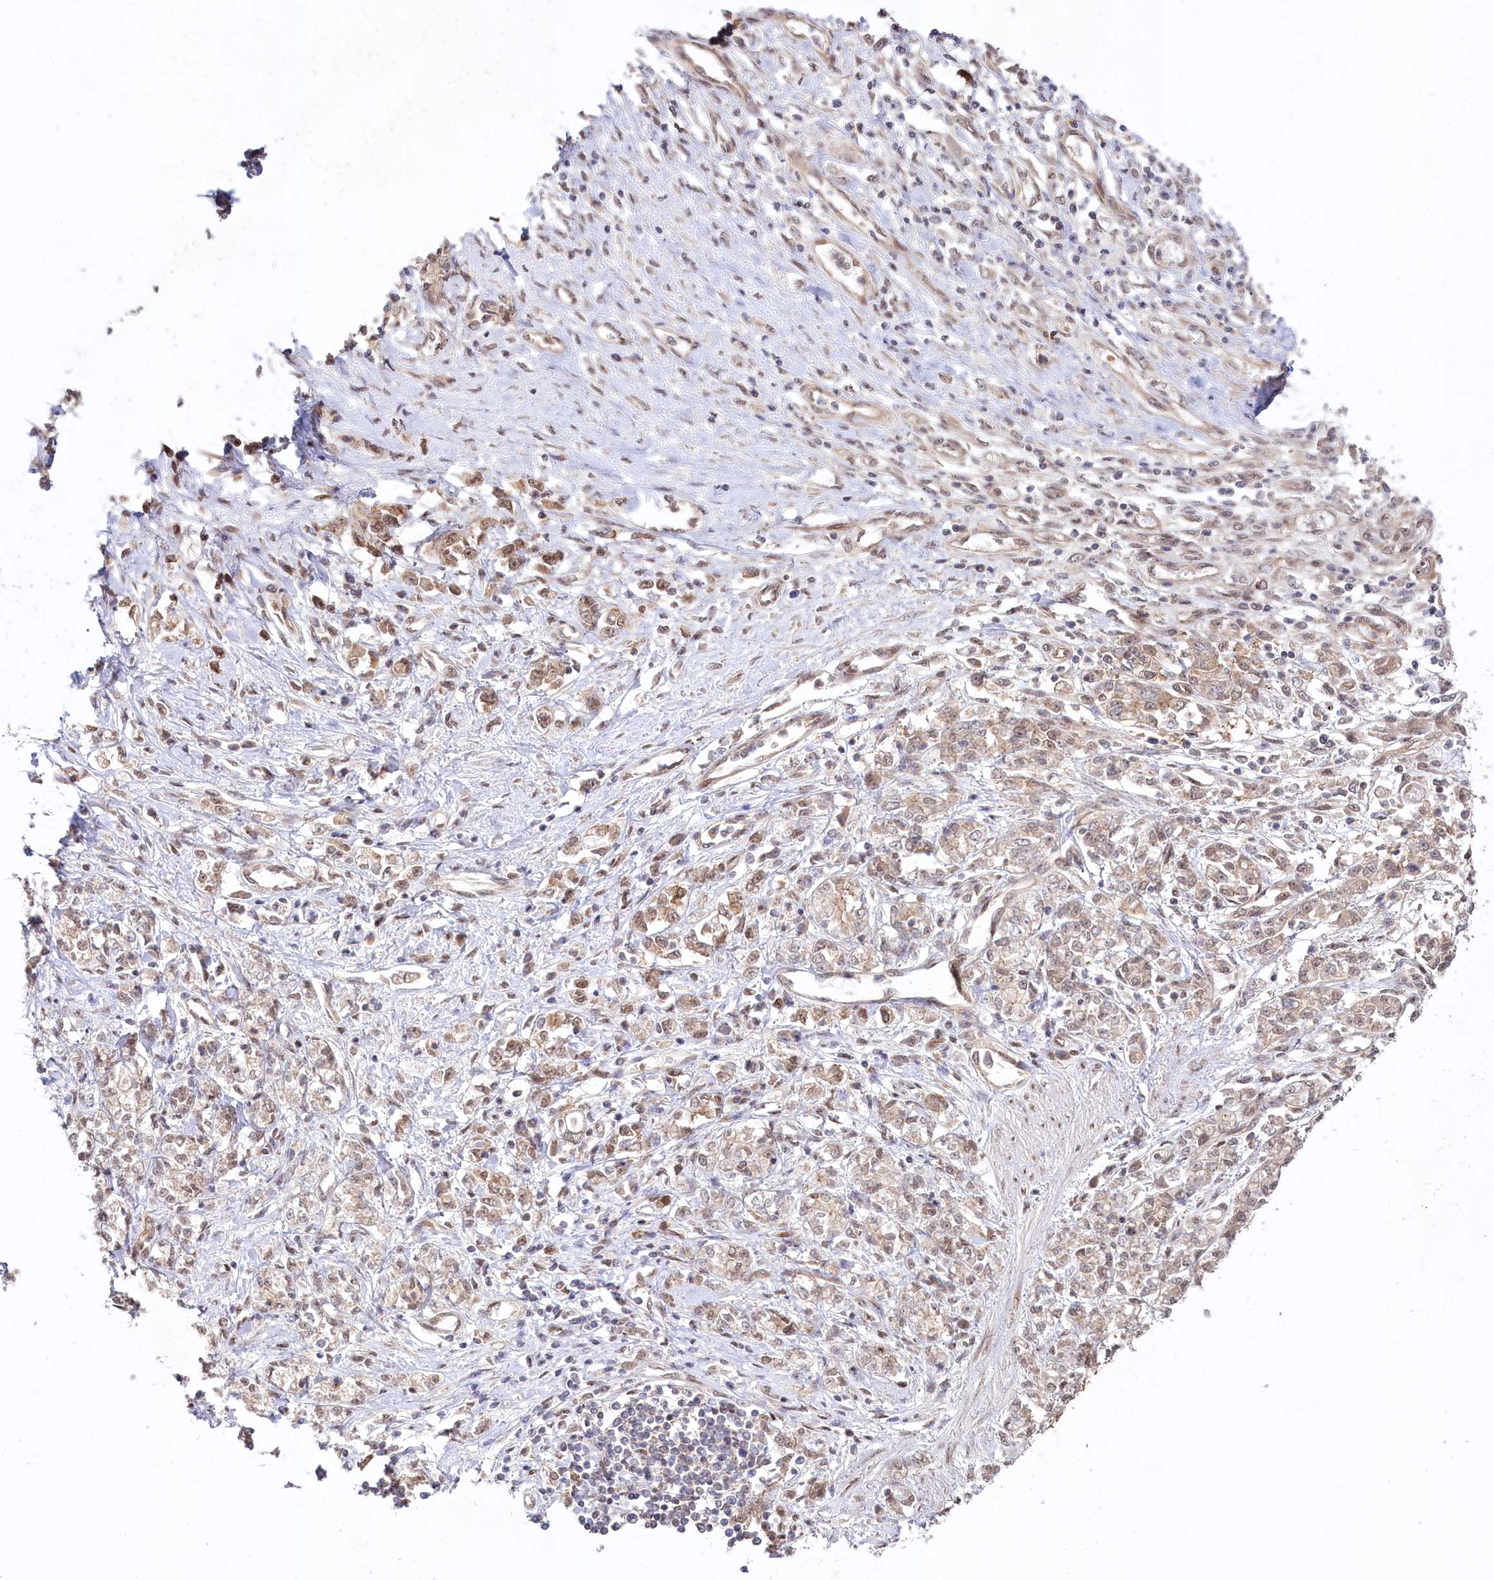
{"staining": {"intensity": "moderate", "quantity": ">75%", "location": "nuclear"}, "tissue": "stomach cancer", "cell_type": "Tumor cells", "image_type": "cancer", "snomed": [{"axis": "morphology", "description": "Adenocarcinoma, NOS"}, {"axis": "topography", "description": "Stomach"}], "caption": "Immunohistochemistry histopathology image of neoplastic tissue: human stomach adenocarcinoma stained using immunohistochemistry displays medium levels of moderate protein expression localized specifically in the nuclear of tumor cells, appearing as a nuclear brown color.", "gene": "CCDC65", "patient": {"sex": "female", "age": 76}}